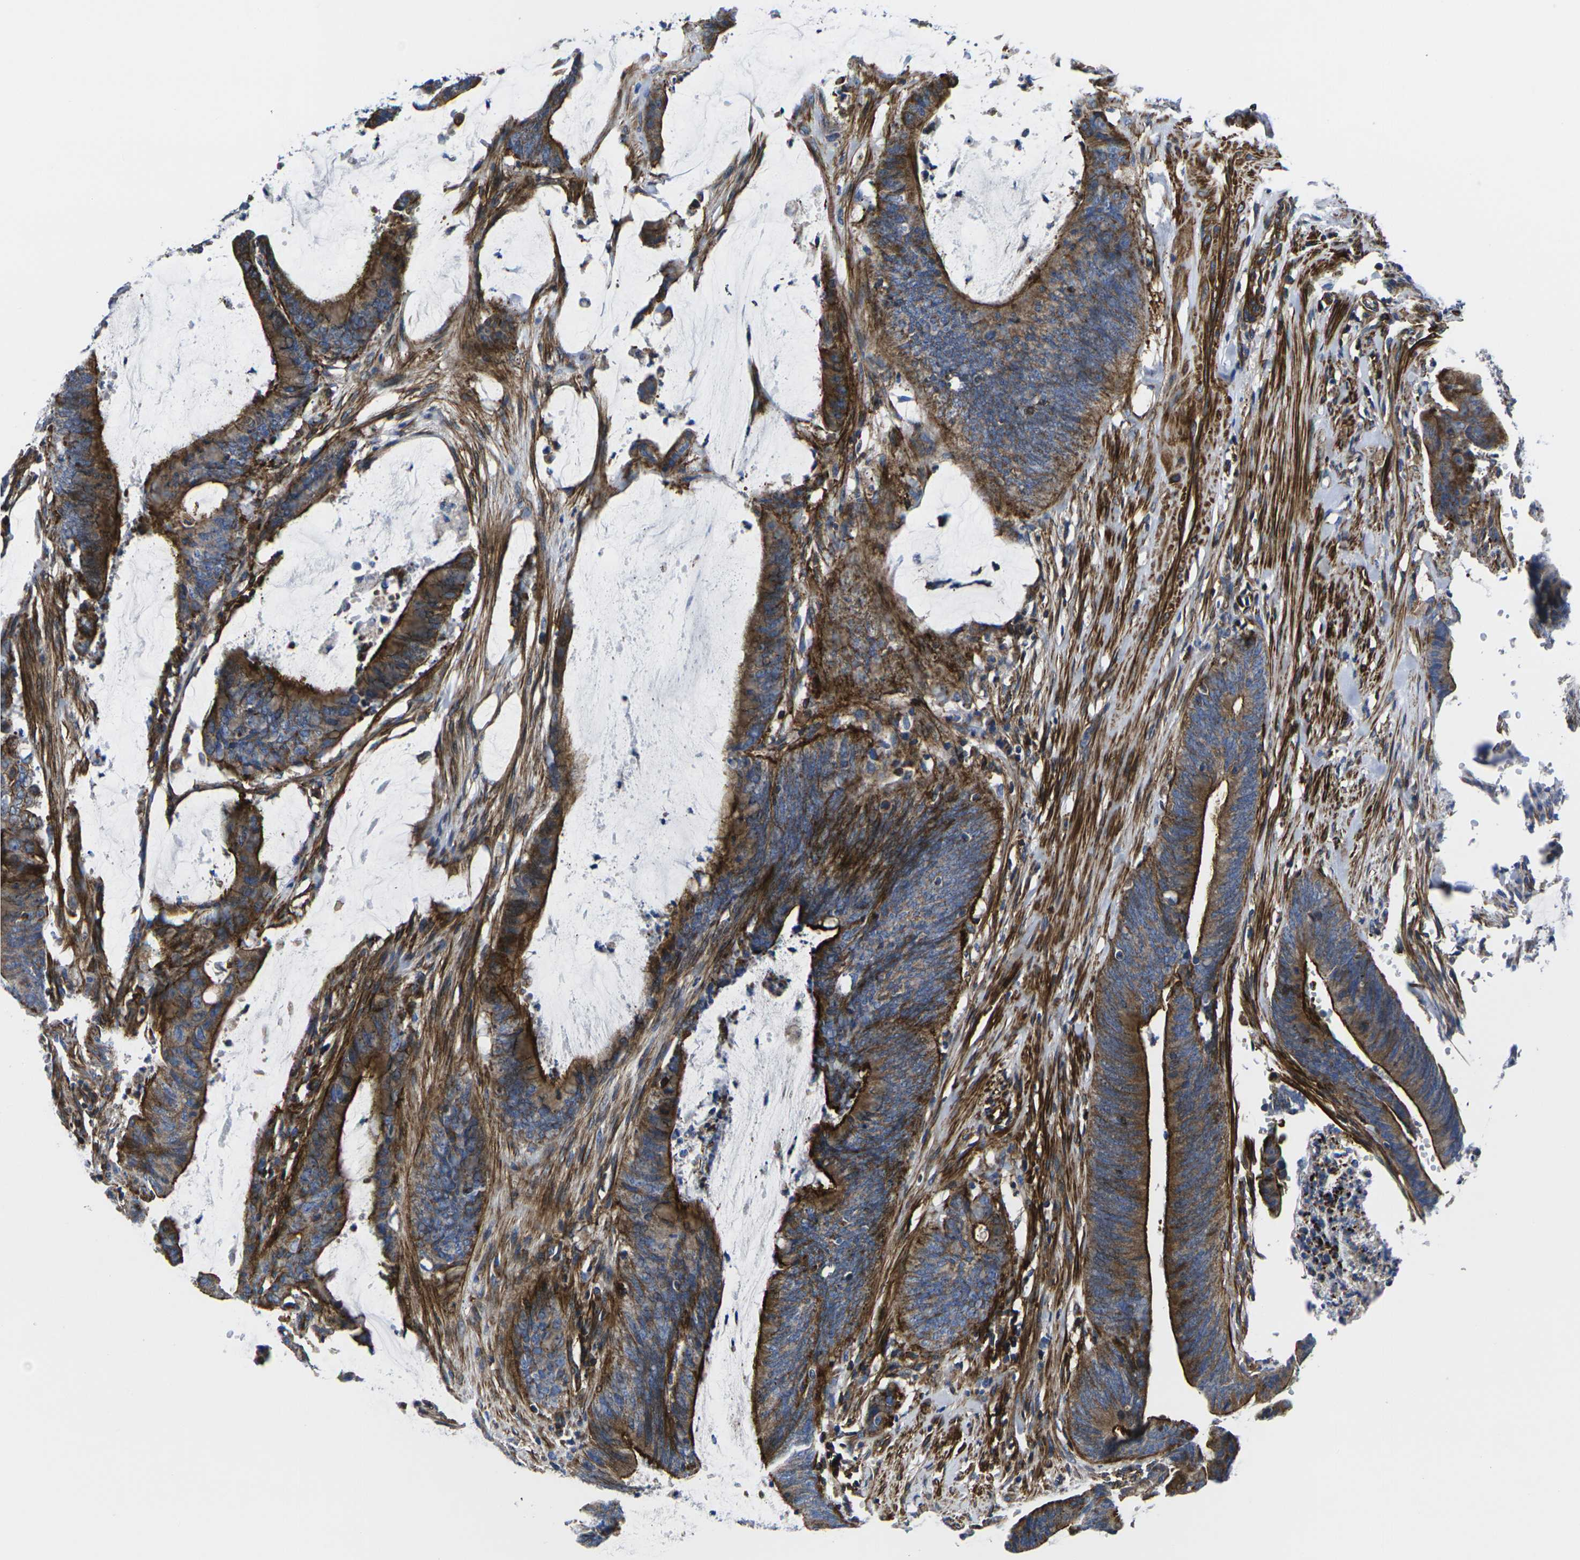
{"staining": {"intensity": "strong", "quantity": ">75%", "location": "cytoplasmic/membranous"}, "tissue": "colorectal cancer", "cell_type": "Tumor cells", "image_type": "cancer", "snomed": [{"axis": "morphology", "description": "Adenocarcinoma, NOS"}, {"axis": "topography", "description": "Rectum"}], "caption": "Brown immunohistochemical staining in human adenocarcinoma (colorectal) demonstrates strong cytoplasmic/membranous positivity in about >75% of tumor cells.", "gene": "GPR4", "patient": {"sex": "female", "age": 66}}